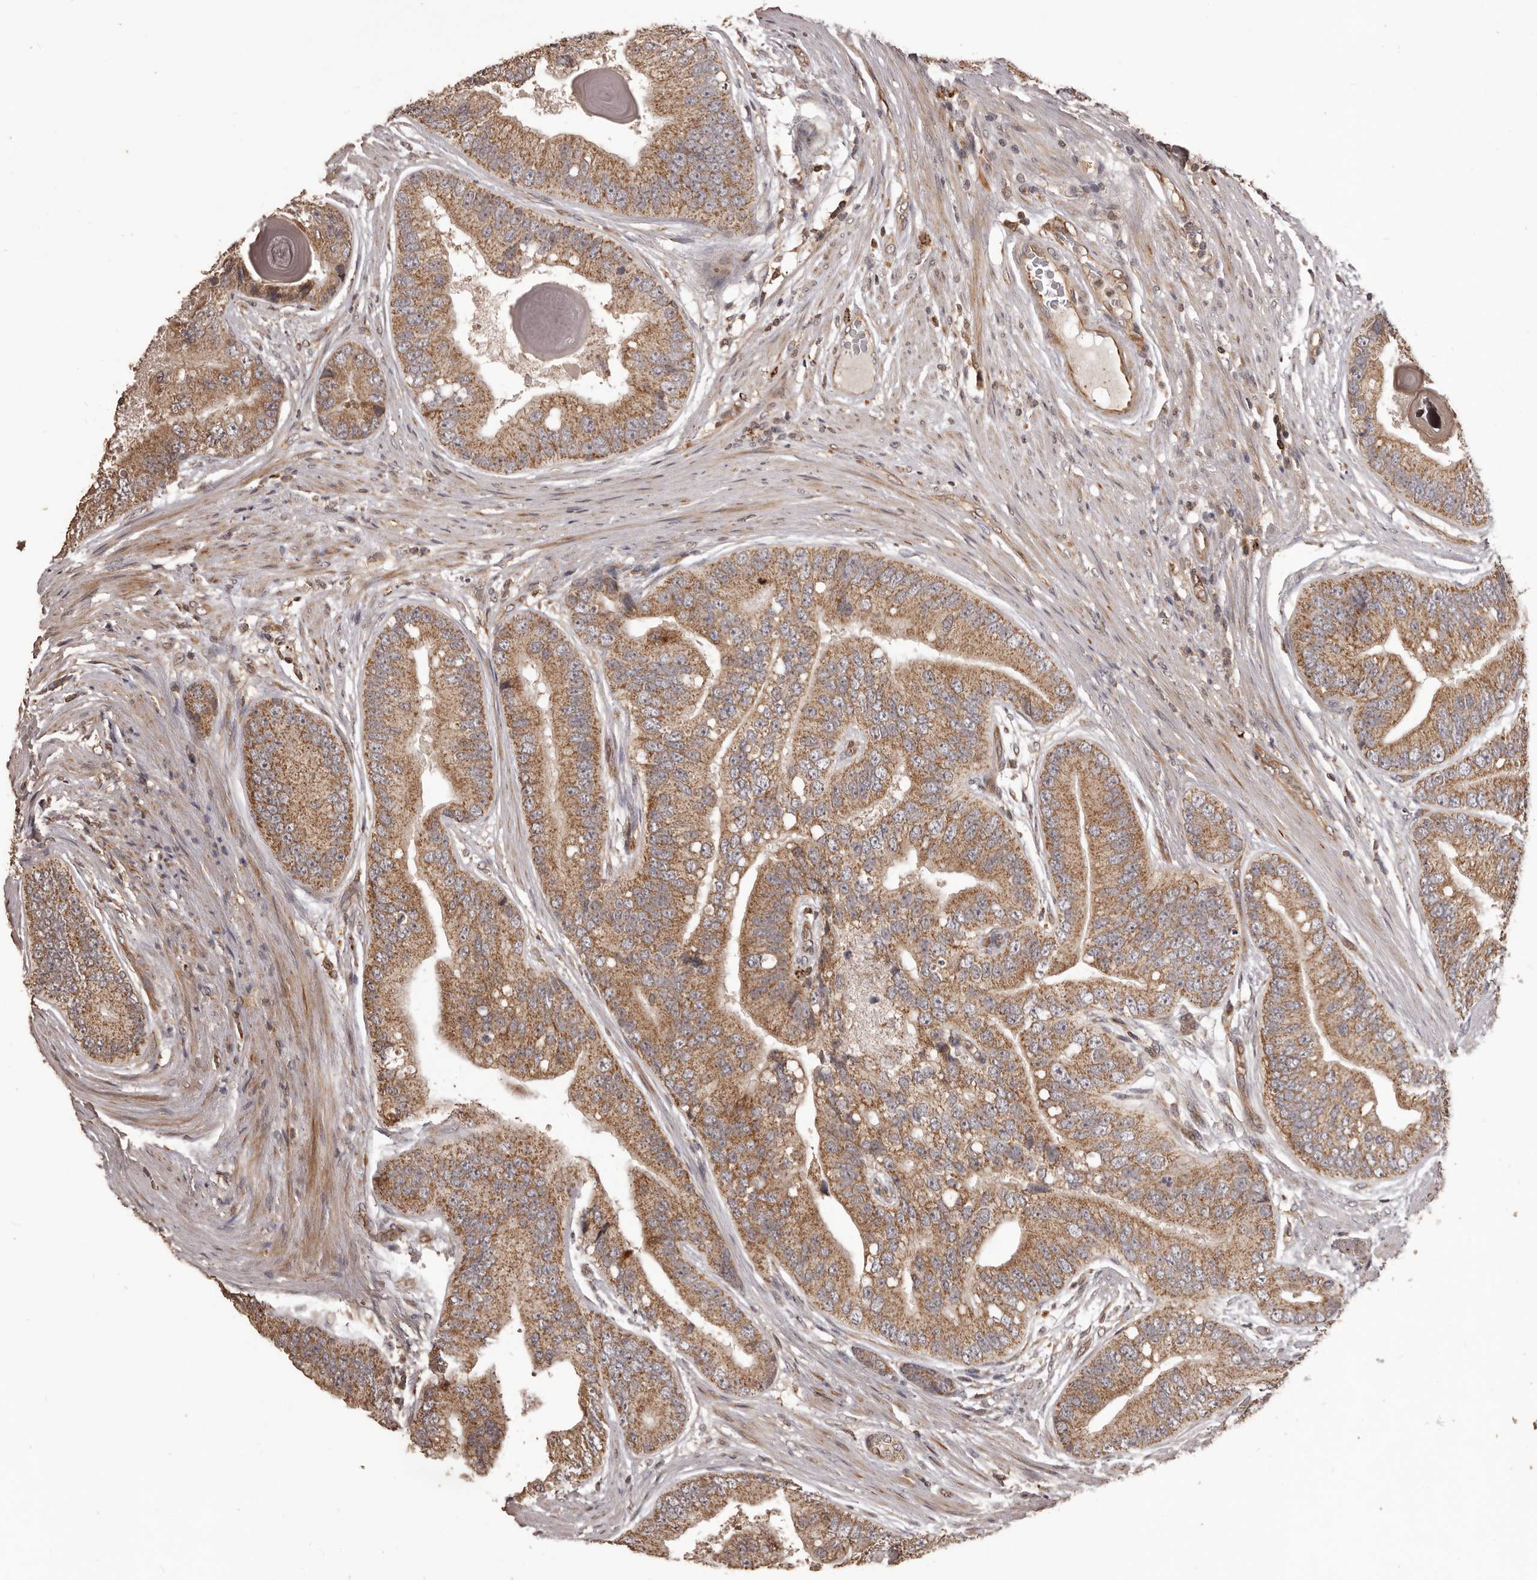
{"staining": {"intensity": "moderate", "quantity": ">75%", "location": "cytoplasmic/membranous"}, "tissue": "prostate cancer", "cell_type": "Tumor cells", "image_type": "cancer", "snomed": [{"axis": "morphology", "description": "Adenocarcinoma, High grade"}, {"axis": "topography", "description": "Prostate"}], "caption": "Human prostate cancer (adenocarcinoma (high-grade)) stained for a protein (brown) shows moderate cytoplasmic/membranous positive positivity in about >75% of tumor cells.", "gene": "QRSL1", "patient": {"sex": "male", "age": 70}}